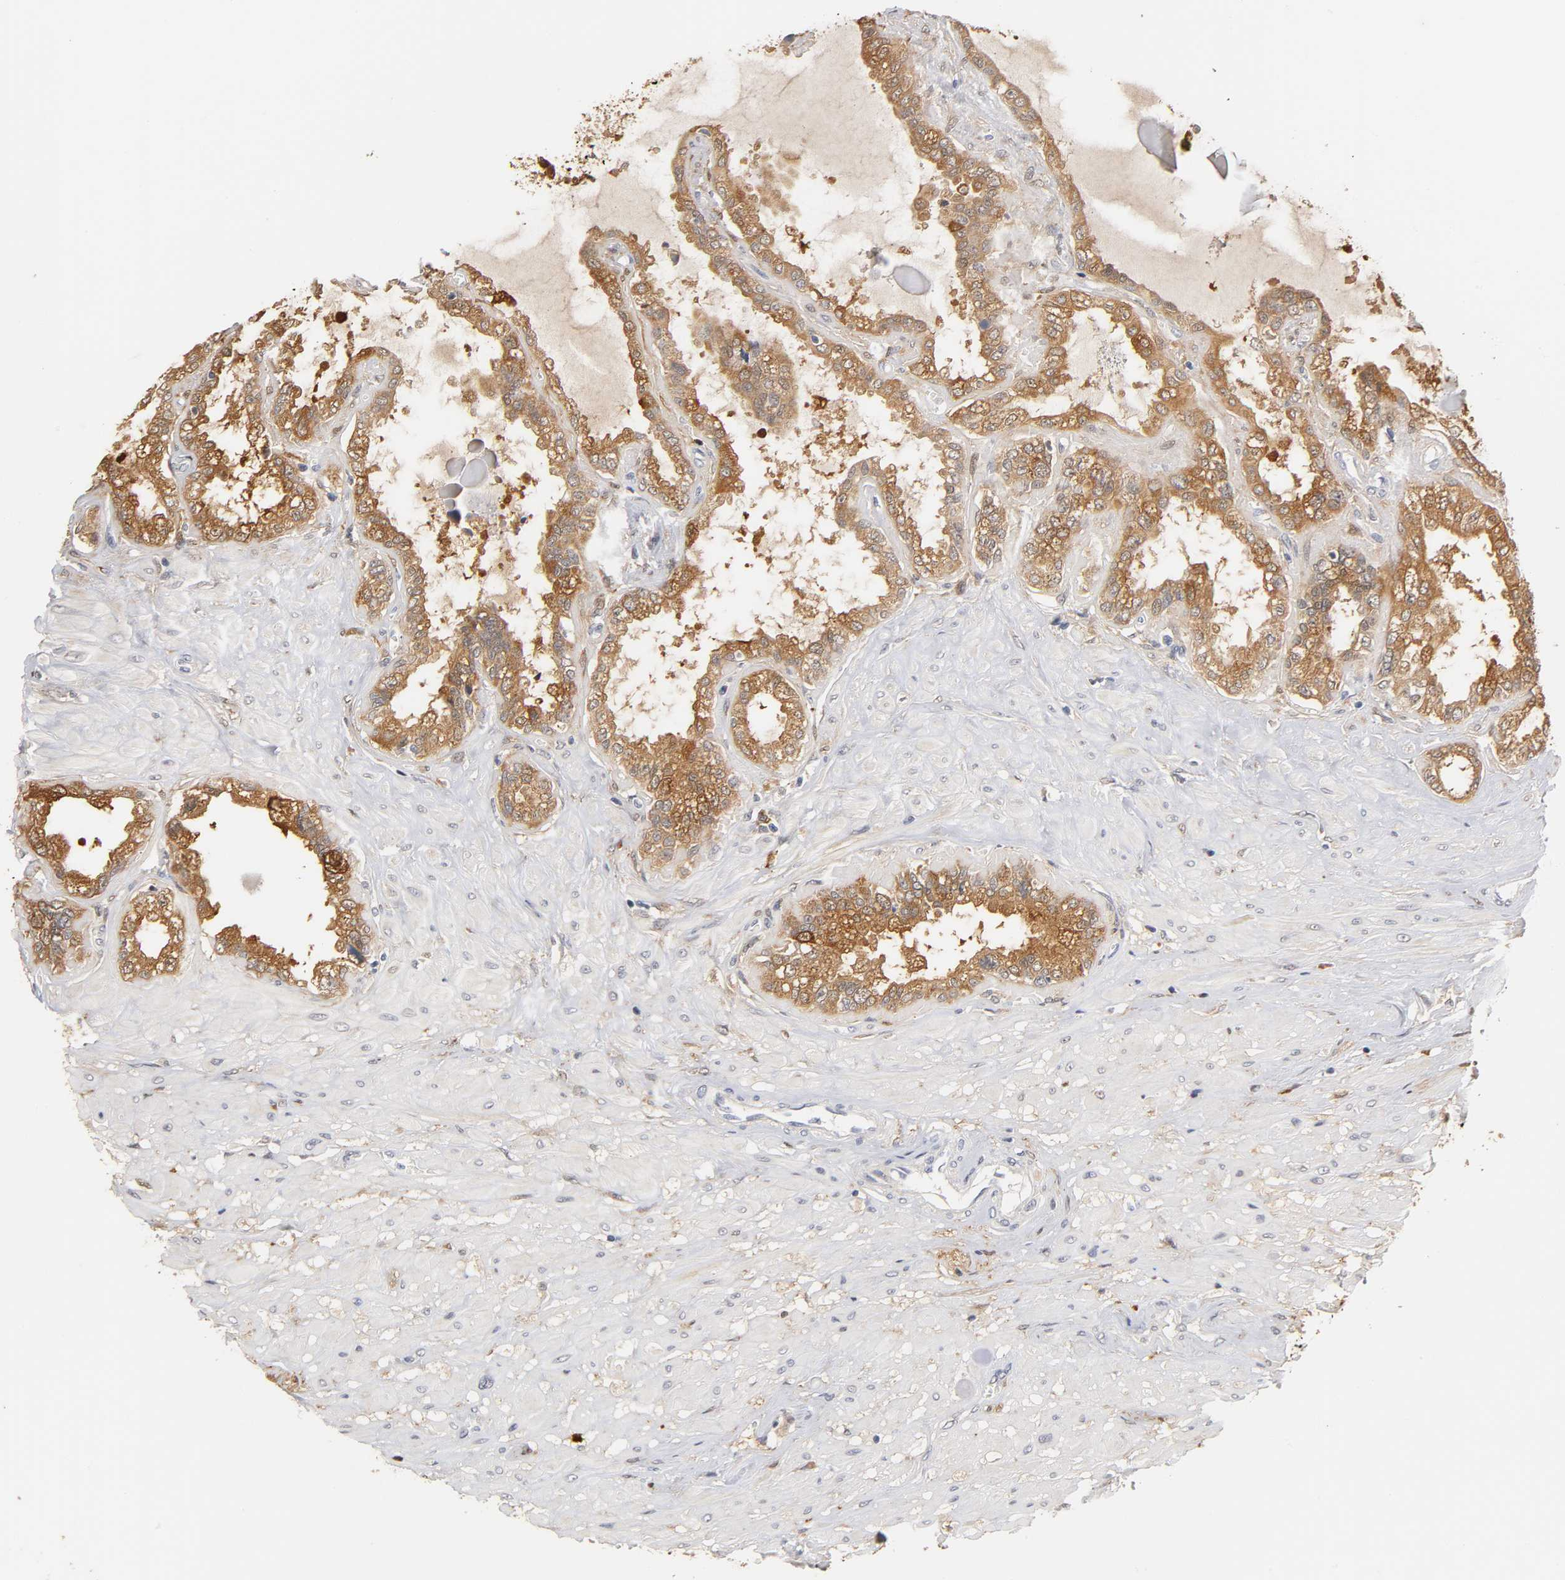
{"staining": {"intensity": "moderate", "quantity": ">75%", "location": "cytoplasmic/membranous"}, "tissue": "seminal vesicle", "cell_type": "Glandular cells", "image_type": "normal", "snomed": [{"axis": "morphology", "description": "Normal tissue, NOS"}, {"axis": "morphology", "description": "Inflammation, NOS"}, {"axis": "topography", "description": "Urinary bladder"}, {"axis": "topography", "description": "Prostate"}, {"axis": "topography", "description": "Seminal veicle"}], "caption": "Unremarkable seminal vesicle reveals moderate cytoplasmic/membranous expression in approximately >75% of glandular cells.", "gene": "GSTZ1", "patient": {"sex": "male", "age": 82}}